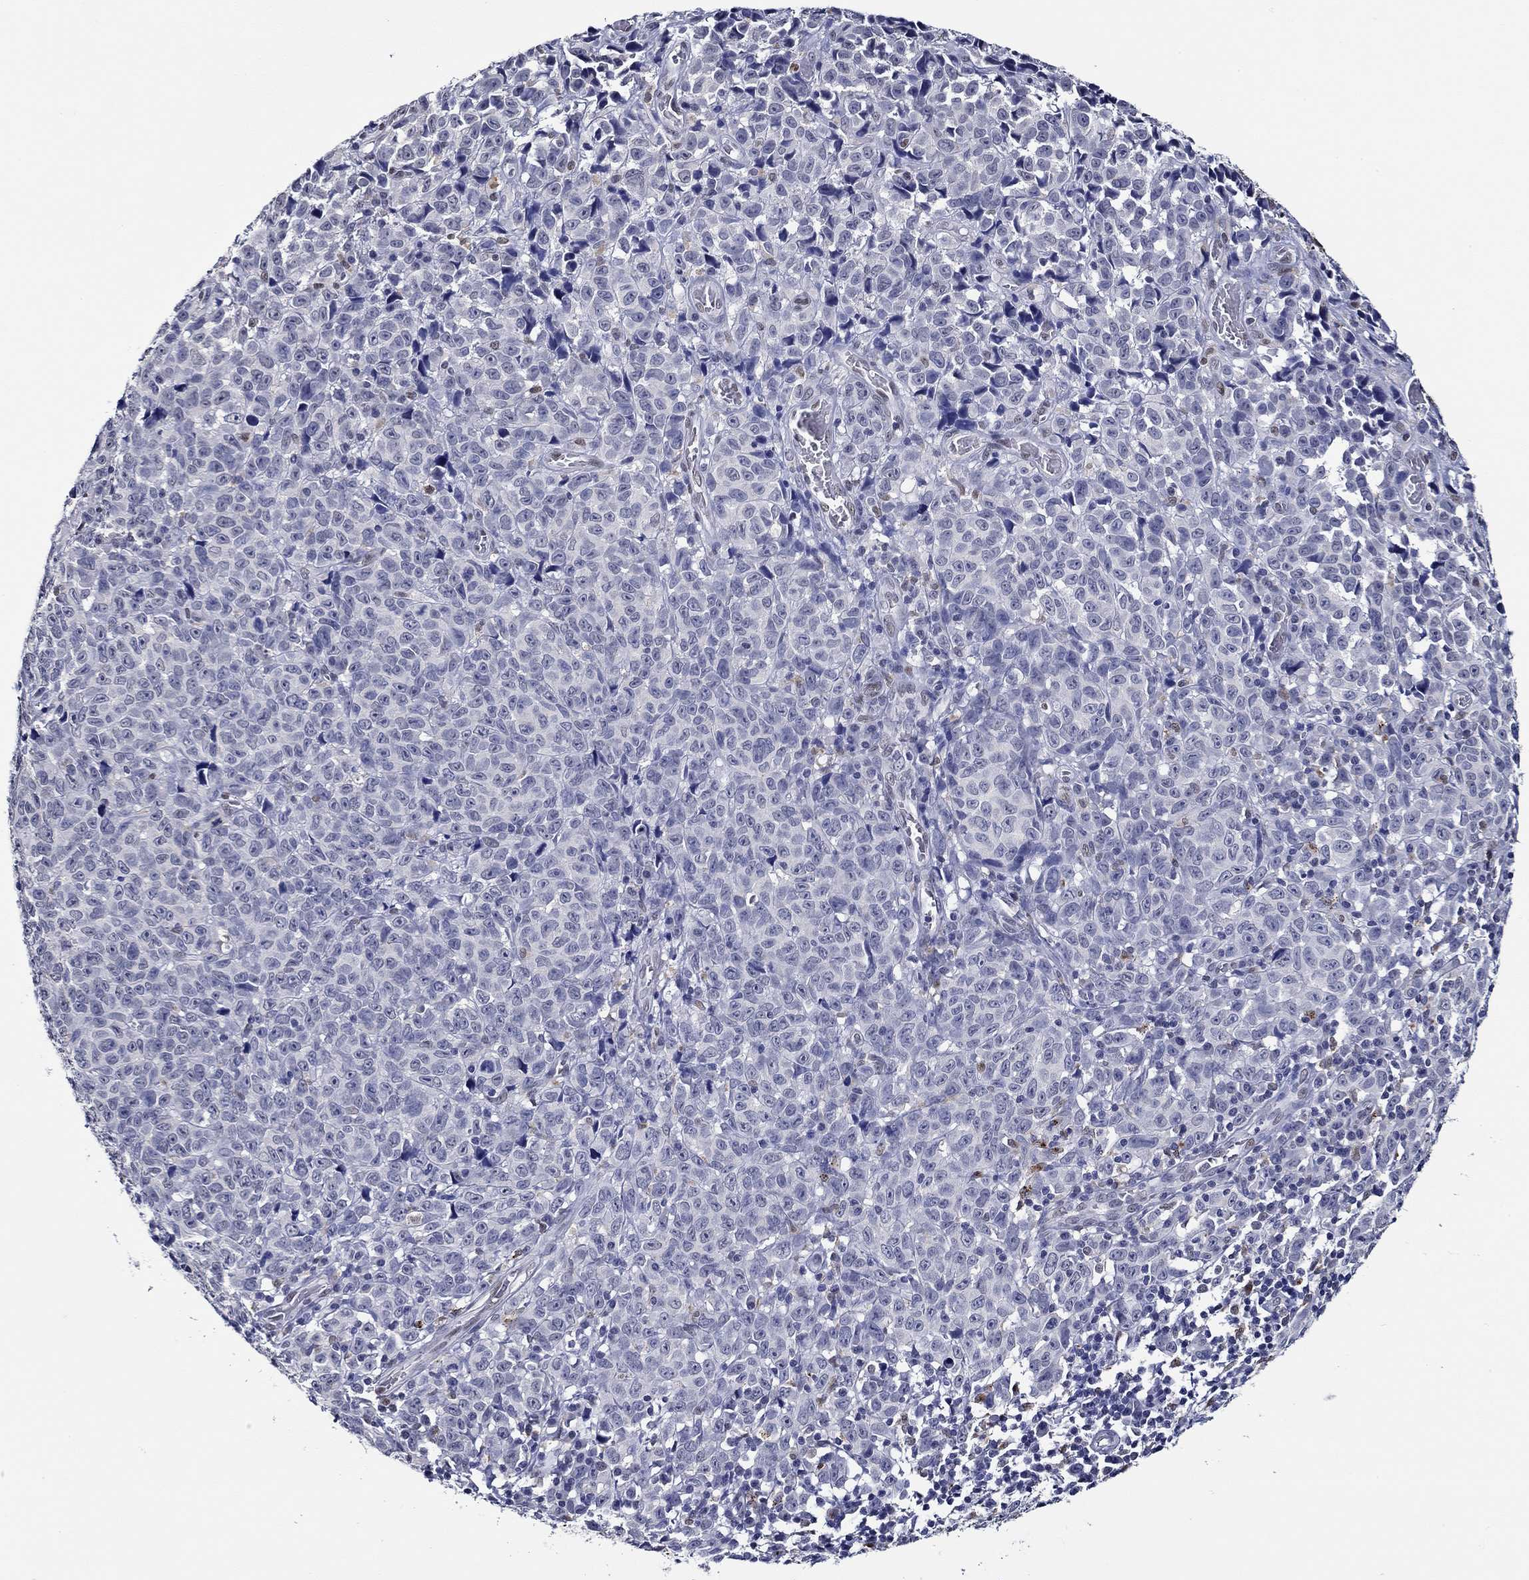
{"staining": {"intensity": "negative", "quantity": "none", "location": "none"}, "tissue": "melanoma", "cell_type": "Tumor cells", "image_type": "cancer", "snomed": [{"axis": "morphology", "description": "Malignant melanoma, NOS"}, {"axis": "topography", "description": "Vulva, labia, clitoris and Bartholin´s gland, NO"}], "caption": "Immunohistochemical staining of melanoma demonstrates no significant expression in tumor cells. (DAB (3,3'-diaminobenzidine) IHC, high magnification).", "gene": "GATA2", "patient": {"sex": "female", "age": 75}}